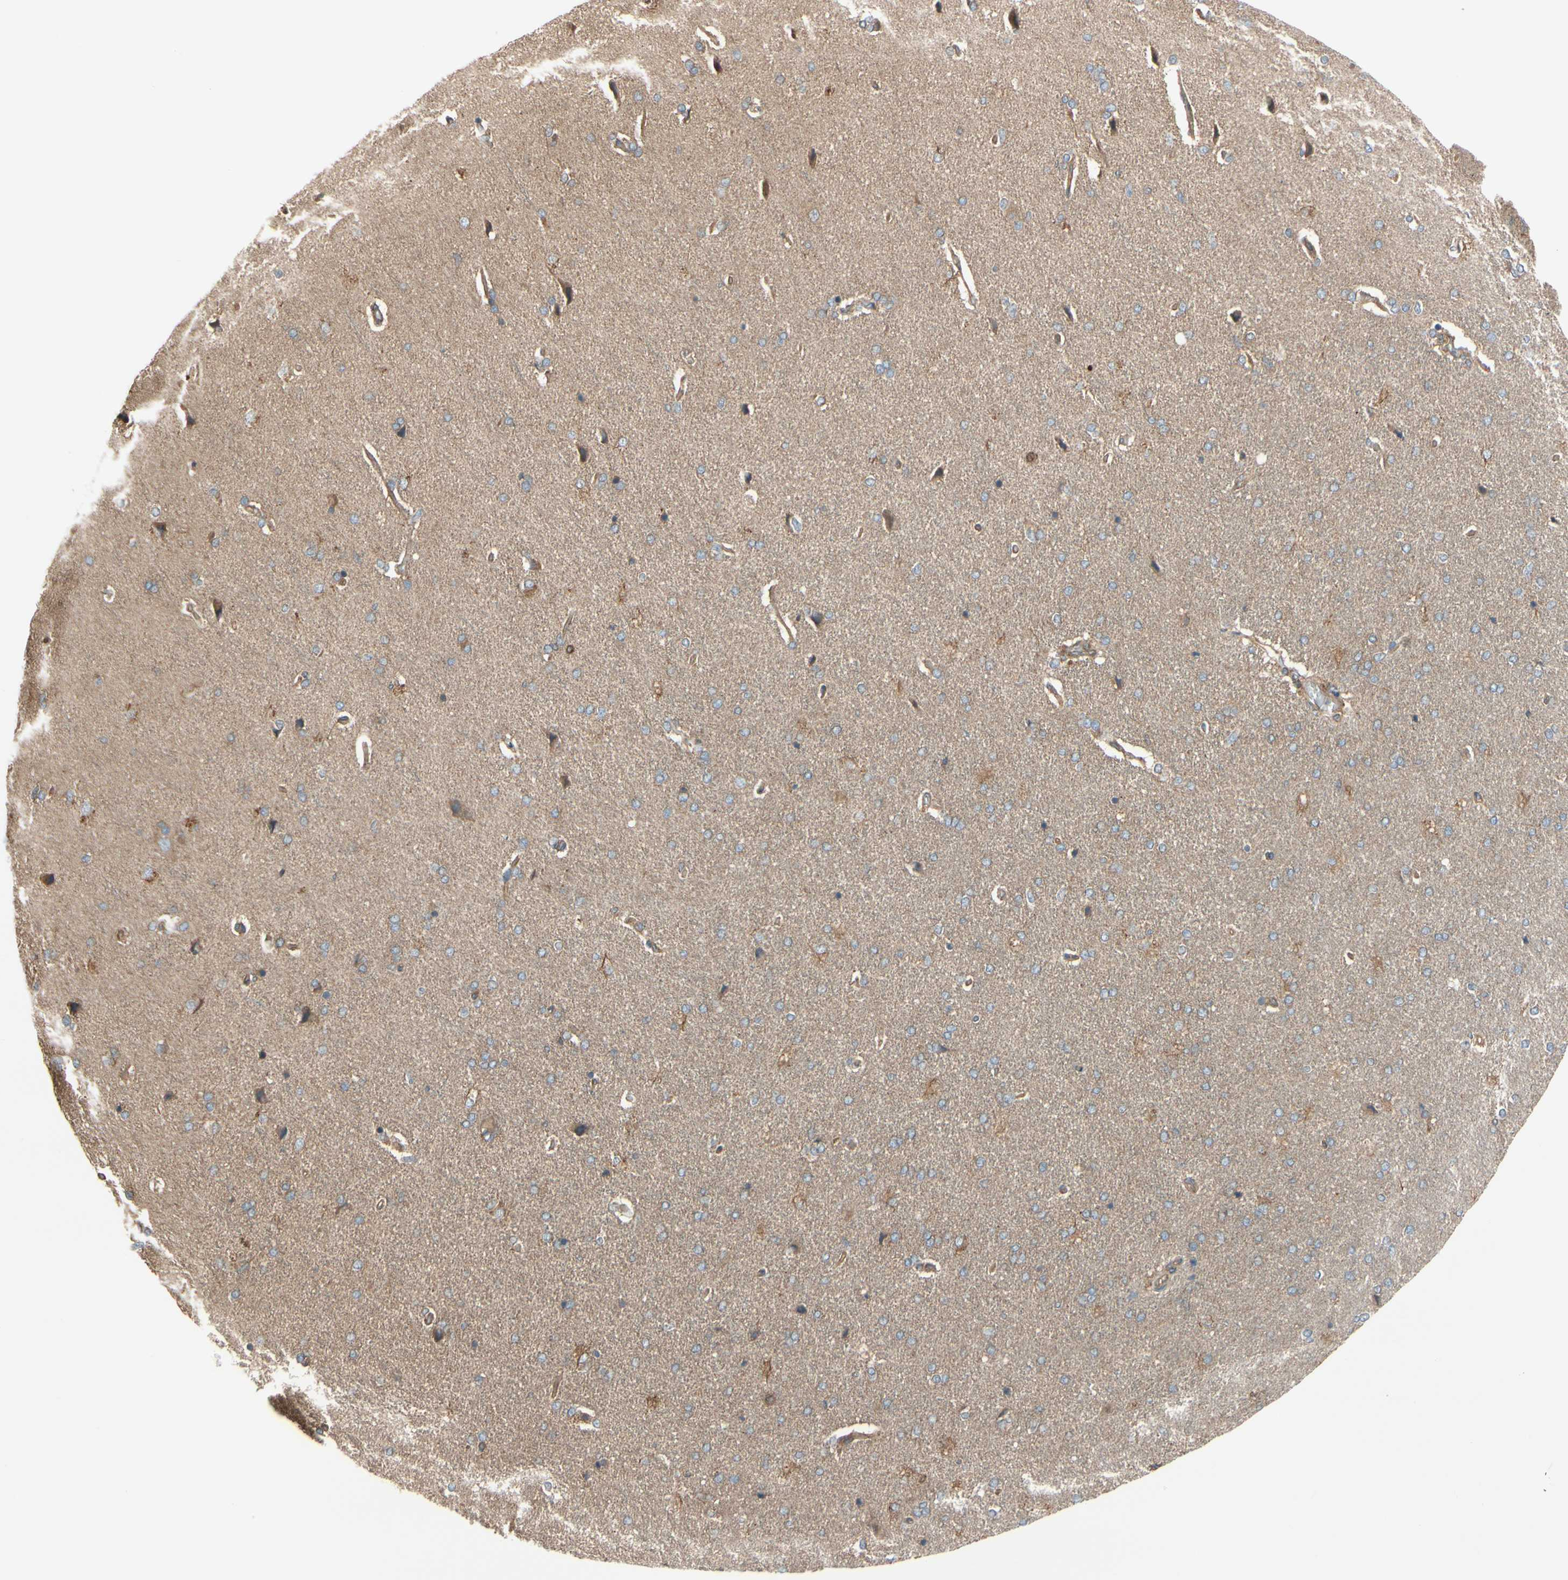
{"staining": {"intensity": "moderate", "quantity": ">75%", "location": "cytoplasmic/membranous"}, "tissue": "cerebral cortex", "cell_type": "Endothelial cells", "image_type": "normal", "snomed": [{"axis": "morphology", "description": "Normal tissue, NOS"}, {"axis": "topography", "description": "Cerebral cortex"}], "caption": "This photomicrograph exhibits IHC staining of benign human cerebral cortex, with medium moderate cytoplasmic/membranous expression in about >75% of endothelial cells.", "gene": "EPS15", "patient": {"sex": "male", "age": 62}}